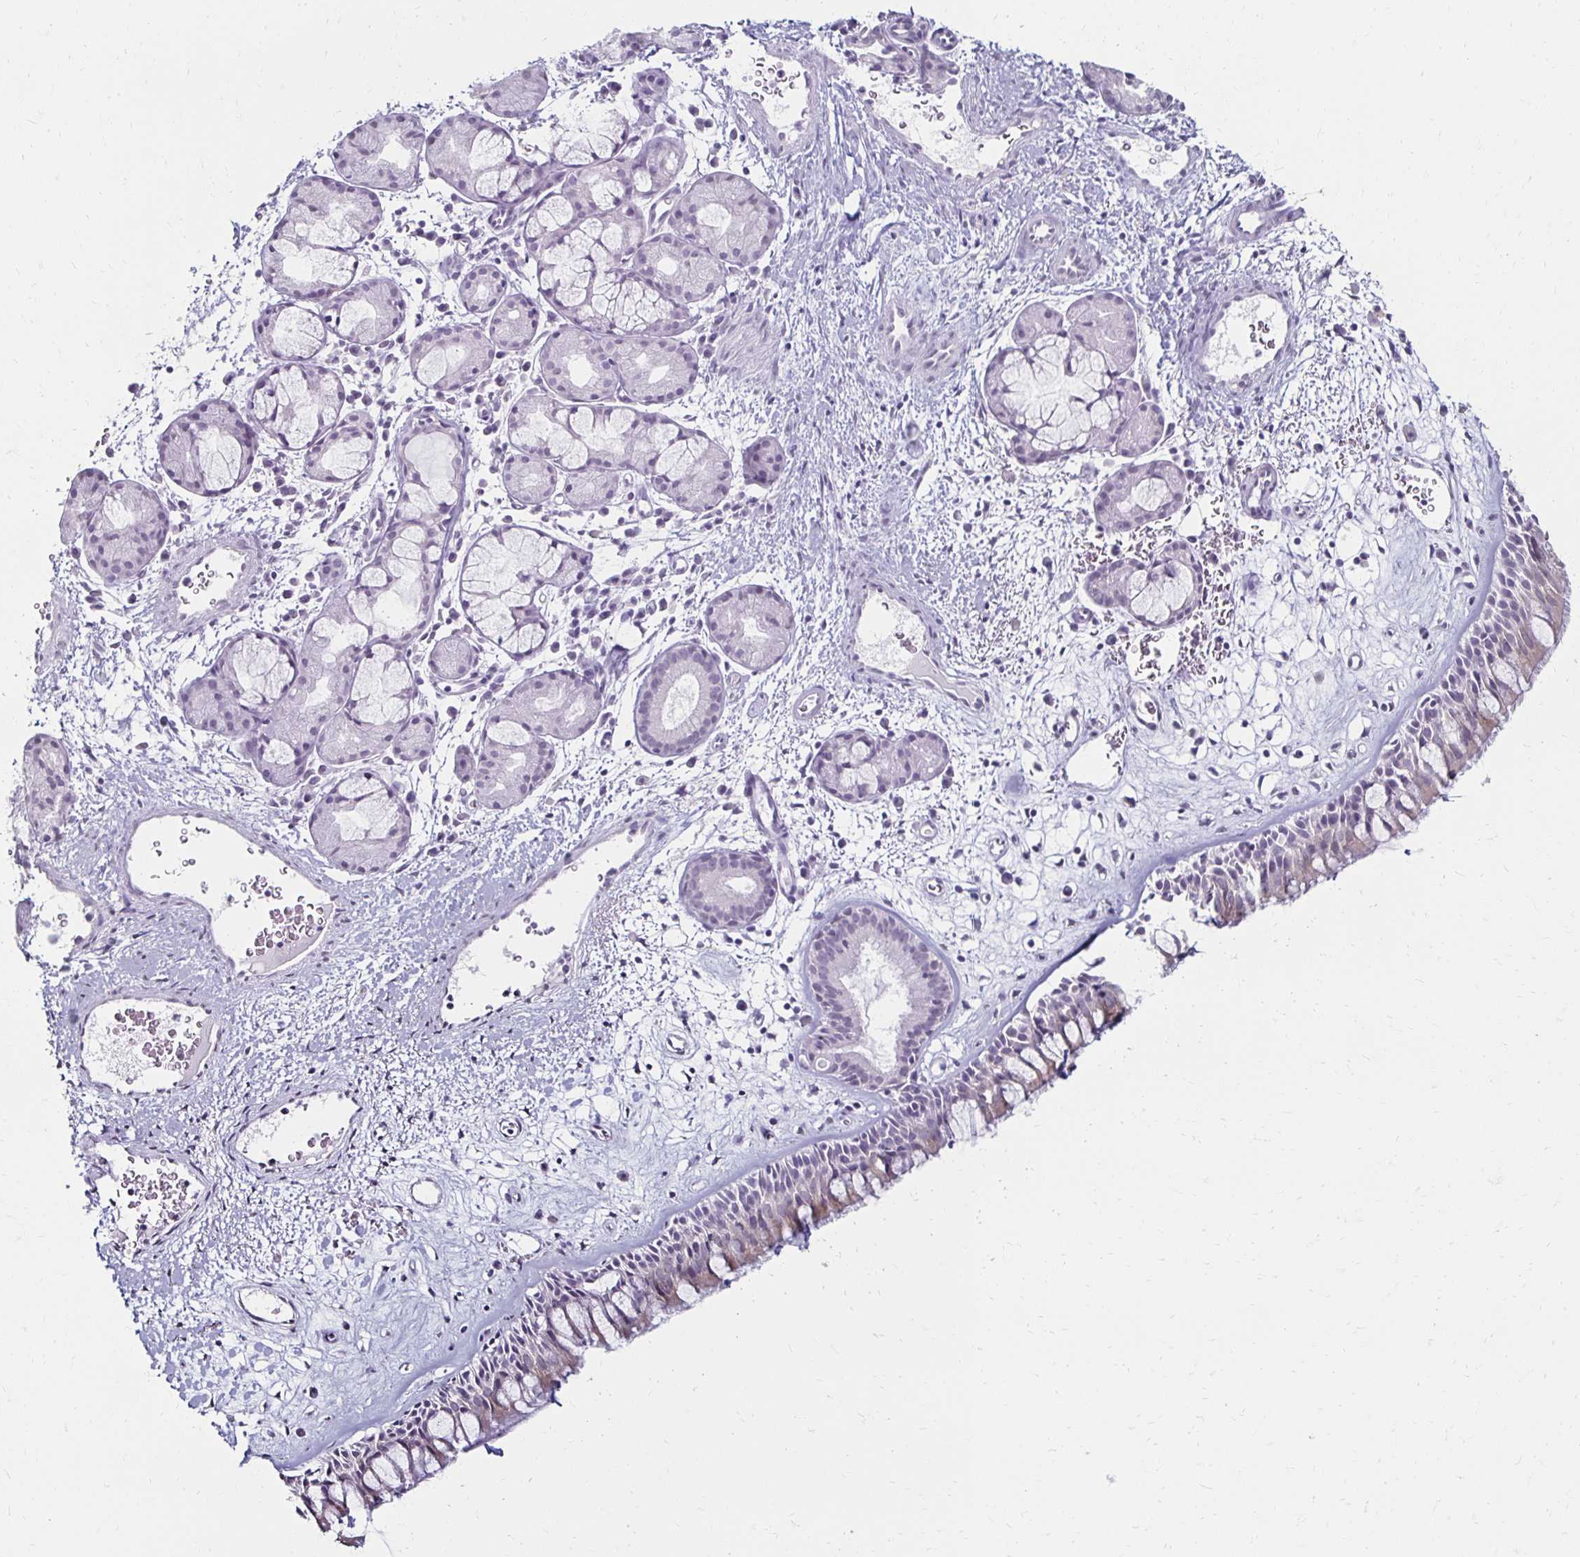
{"staining": {"intensity": "negative", "quantity": "none", "location": "none"}, "tissue": "nasopharynx", "cell_type": "Respiratory epithelial cells", "image_type": "normal", "snomed": [{"axis": "morphology", "description": "Normal tissue, NOS"}, {"axis": "topography", "description": "Nasopharynx"}], "caption": "This is an IHC micrograph of benign nasopharynx. There is no staining in respiratory epithelial cells.", "gene": "TOMM34", "patient": {"sex": "male", "age": 65}}